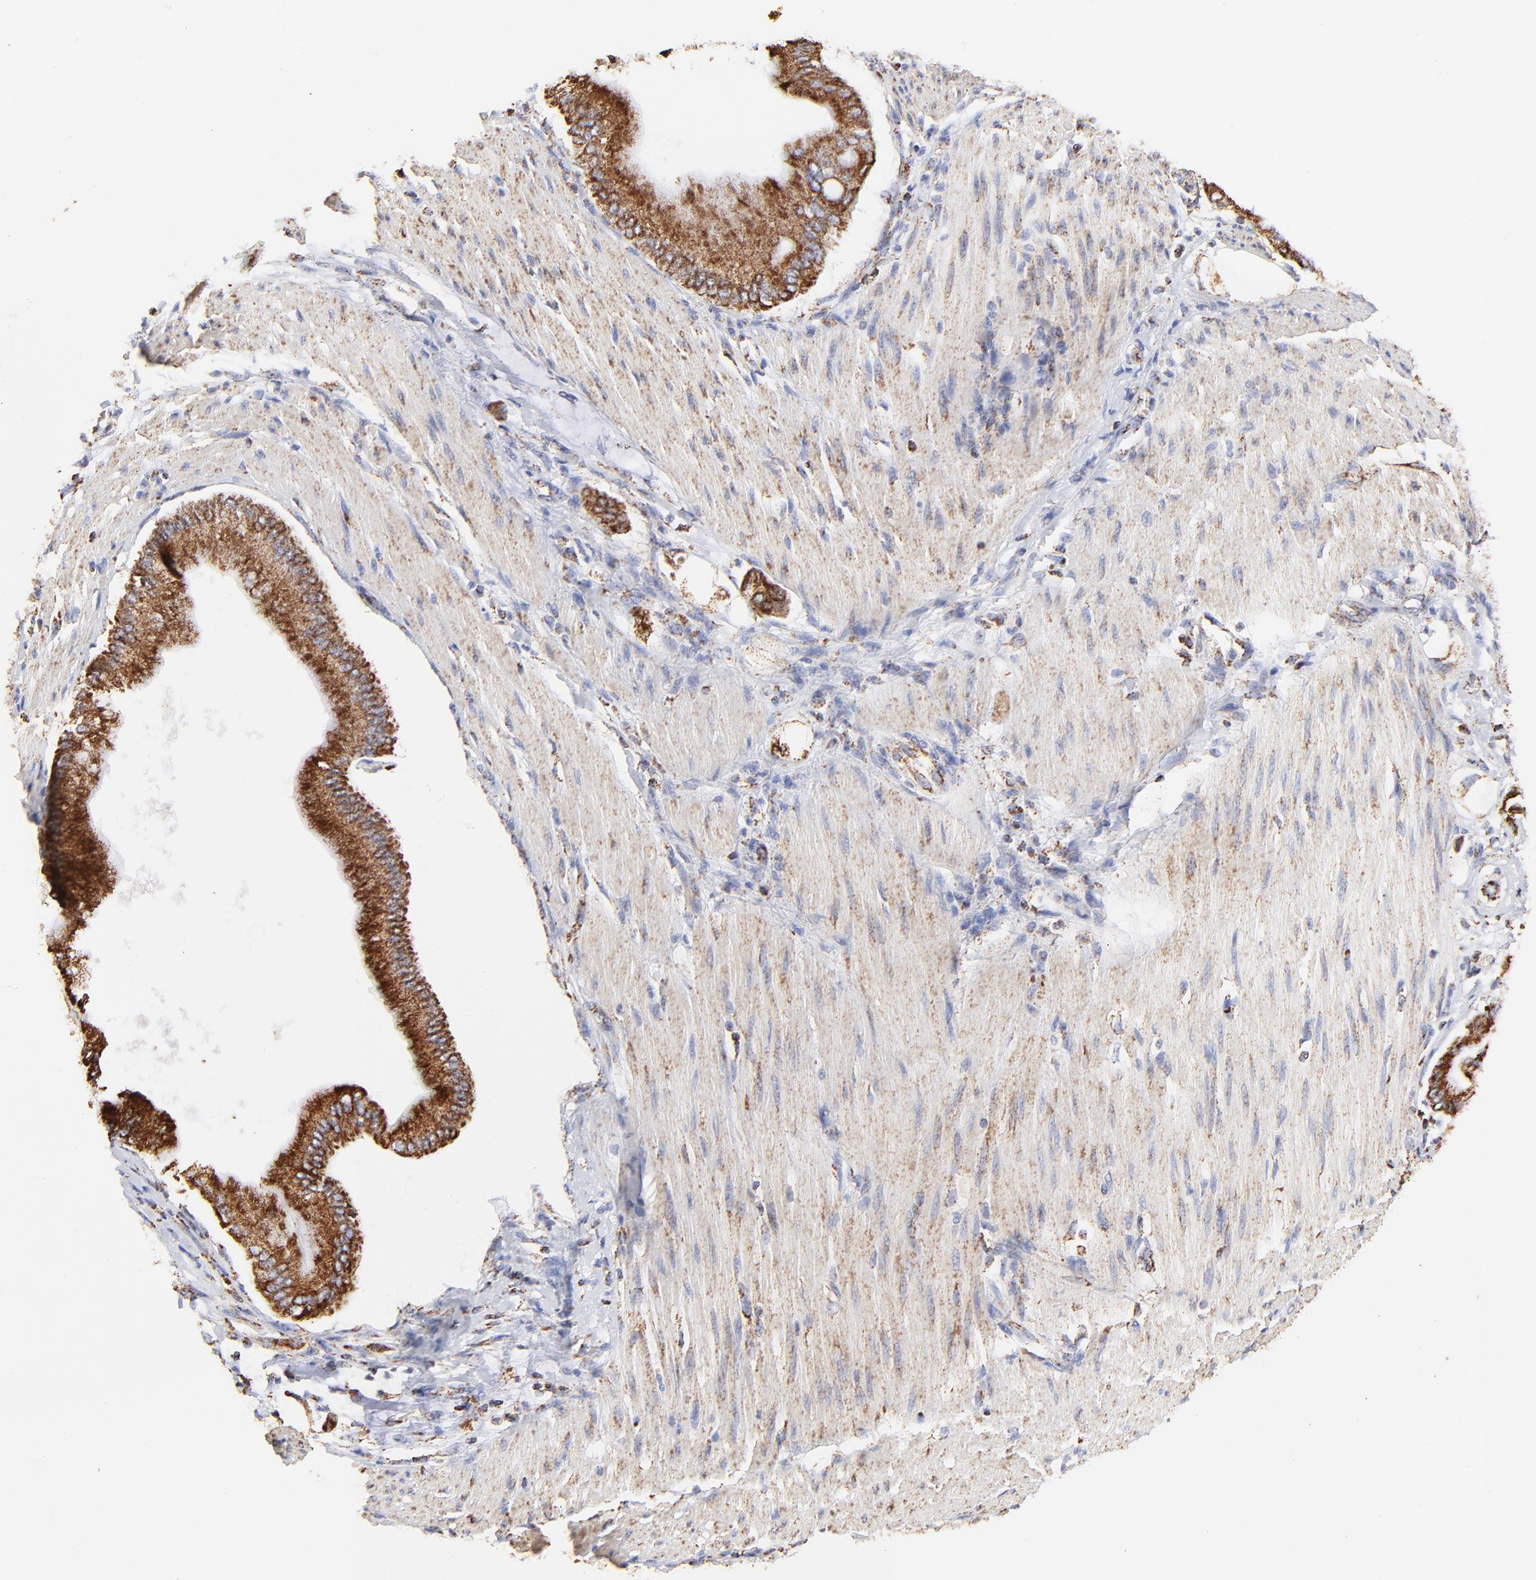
{"staining": {"intensity": "strong", "quantity": ">75%", "location": "cytoplasmic/membranous"}, "tissue": "pancreatic cancer", "cell_type": "Tumor cells", "image_type": "cancer", "snomed": [{"axis": "morphology", "description": "Adenocarcinoma, NOS"}, {"axis": "morphology", "description": "Adenocarcinoma, metastatic, NOS"}, {"axis": "topography", "description": "Lymph node"}, {"axis": "topography", "description": "Pancreas"}, {"axis": "topography", "description": "Duodenum"}], "caption": "A brown stain shows strong cytoplasmic/membranous staining of a protein in human pancreatic cancer tumor cells.", "gene": "COX4I1", "patient": {"sex": "female", "age": 64}}